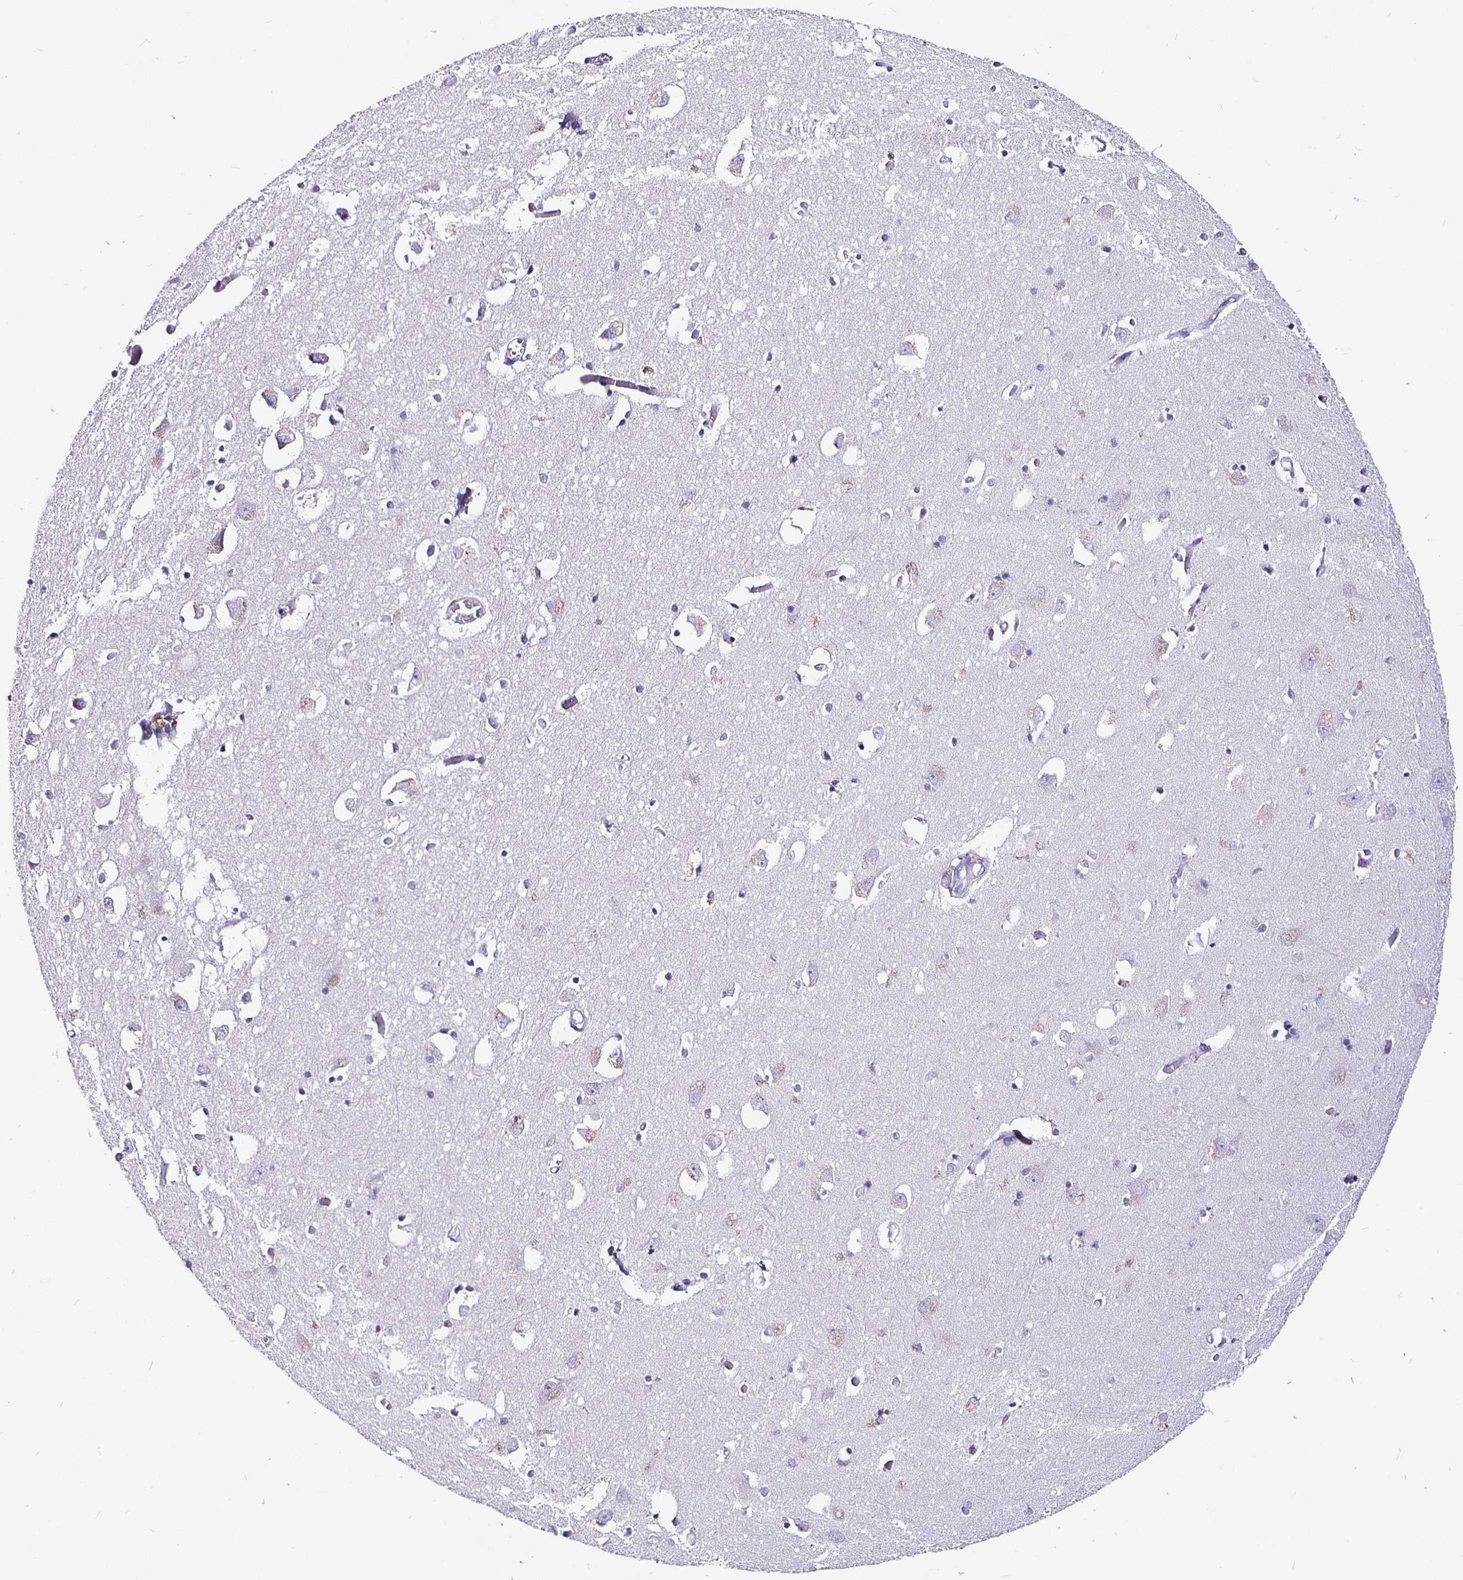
{"staining": {"intensity": "negative", "quantity": "none", "location": "none"}, "tissue": "caudate", "cell_type": "Glial cells", "image_type": "normal", "snomed": [{"axis": "morphology", "description": "Normal tissue, NOS"}, {"axis": "topography", "description": "Lateral ventricle wall"}, {"axis": "topography", "description": "Hippocampus"}], "caption": "Photomicrograph shows no significant protein positivity in glial cells of benign caudate.", "gene": "P4HA2", "patient": {"sex": "female", "age": 63}}